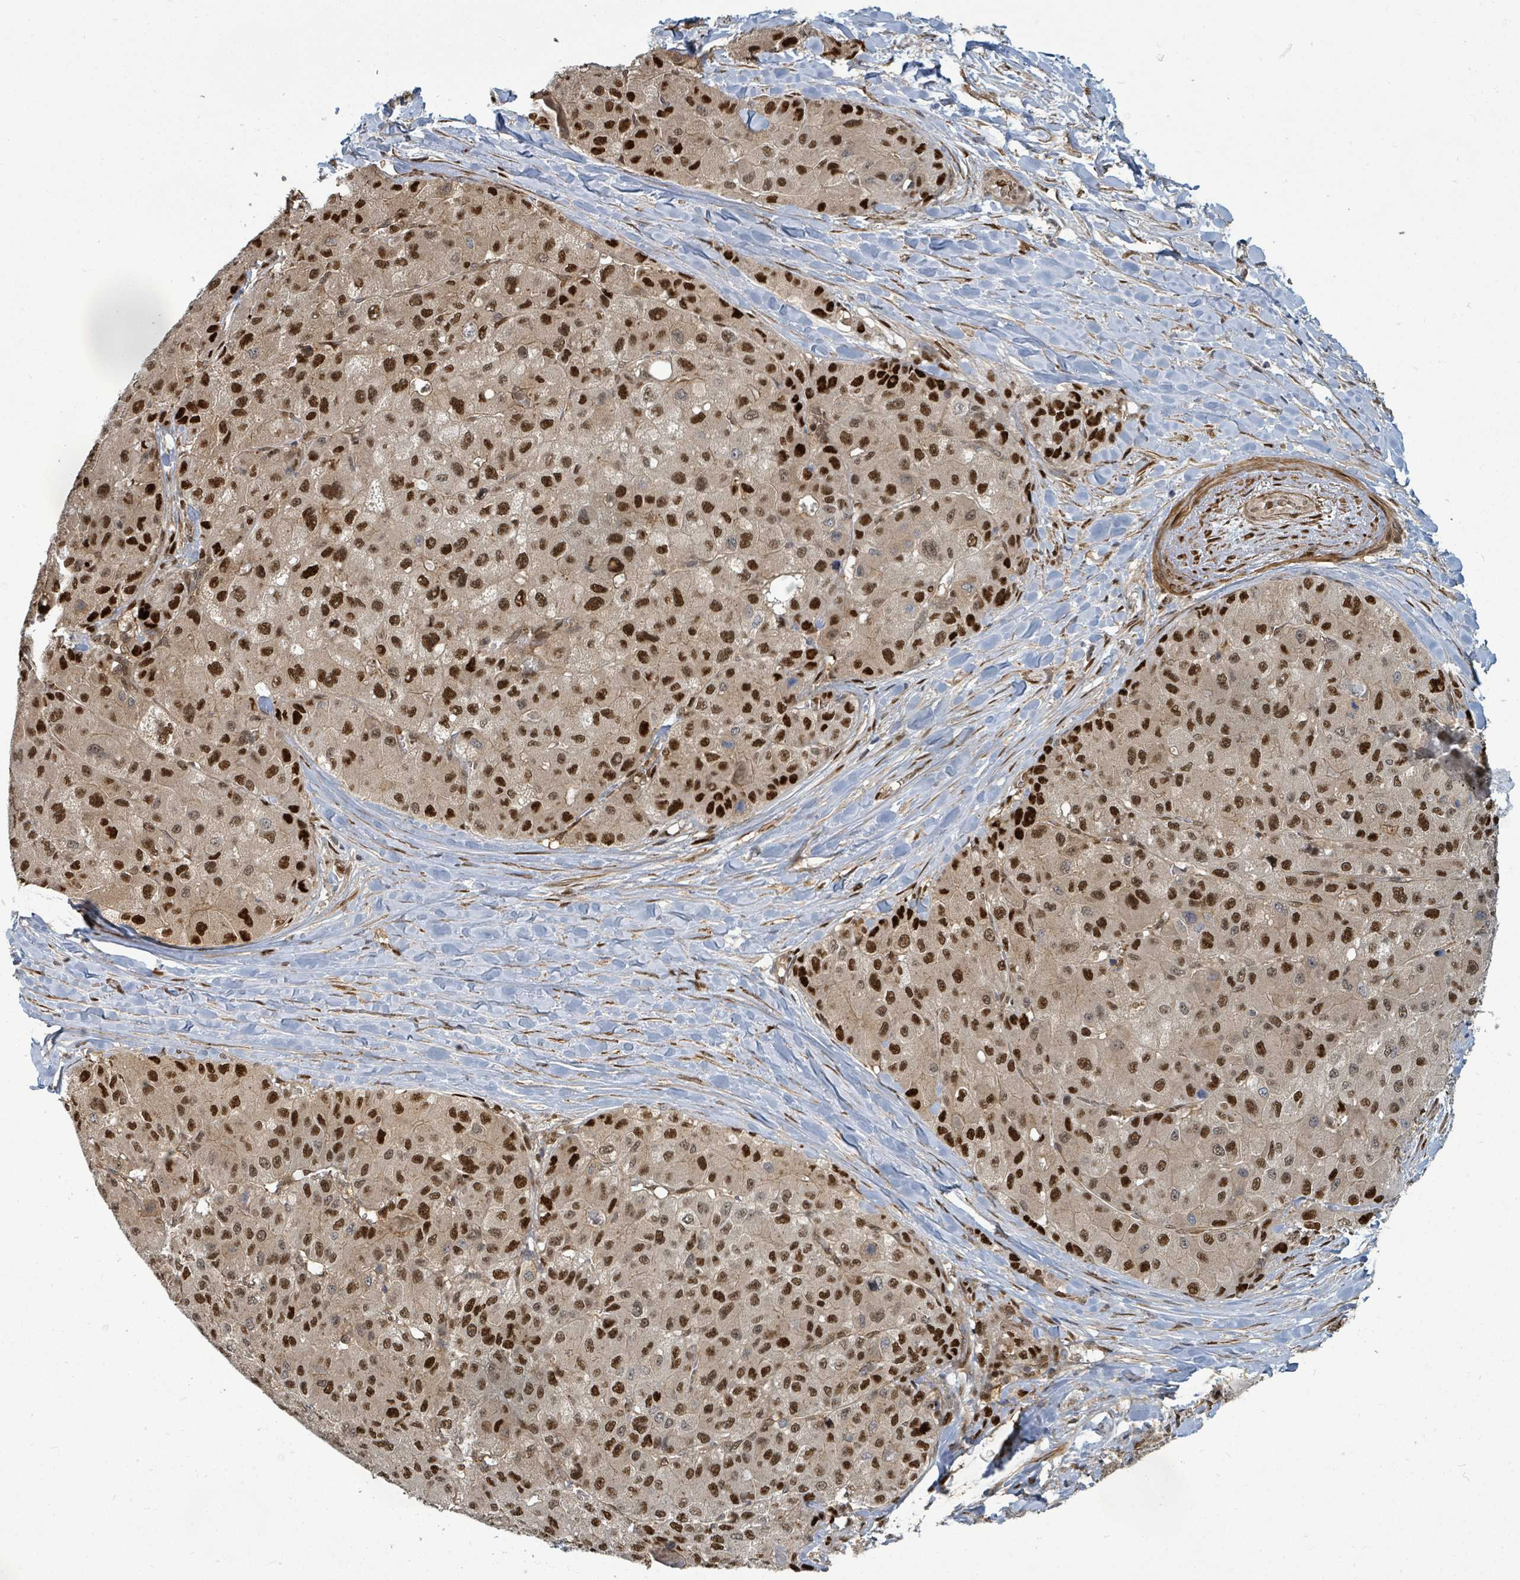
{"staining": {"intensity": "strong", "quantity": ">75%", "location": "nuclear"}, "tissue": "liver cancer", "cell_type": "Tumor cells", "image_type": "cancer", "snomed": [{"axis": "morphology", "description": "Carcinoma, Hepatocellular, NOS"}, {"axis": "topography", "description": "Liver"}], "caption": "Protein positivity by immunohistochemistry (IHC) shows strong nuclear positivity in approximately >75% of tumor cells in liver cancer.", "gene": "TRDMT1", "patient": {"sex": "male", "age": 80}}